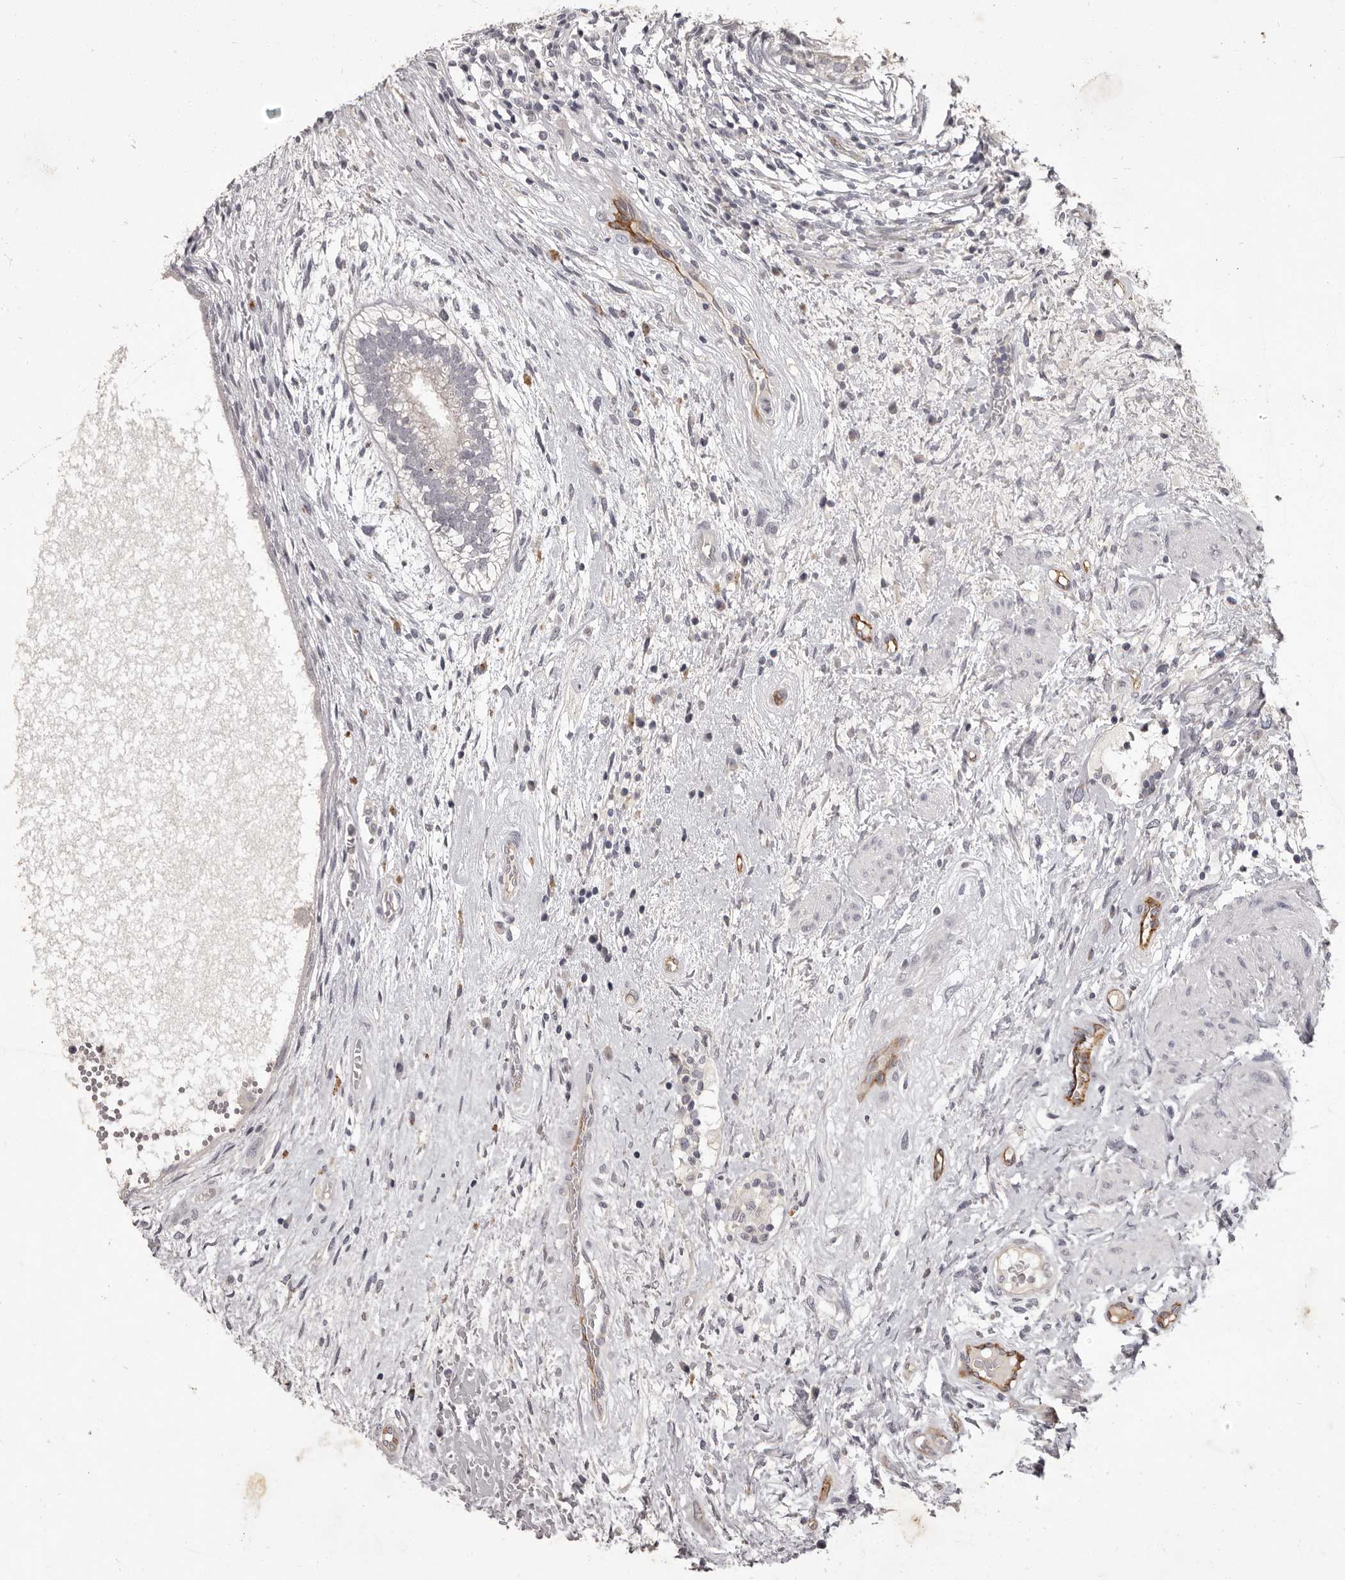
{"staining": {"intensity": "negative", "quantity": "none", "location": "none"}, "tissue": "testis cancer", "cell_type": "Tumor cells", "image_type": "cancer", "snomed": [{"axis": "morphology", "description": "Carcinoma, Embryonal, NOS"}, {"axis": "topography", "description": "Testis"}], "caption": "The photomicrograph displays no staining of tumor cells in testis embryonal carcinoma.", "gene": "GPR78", "patient": {"sex": "male", "age": 26}}